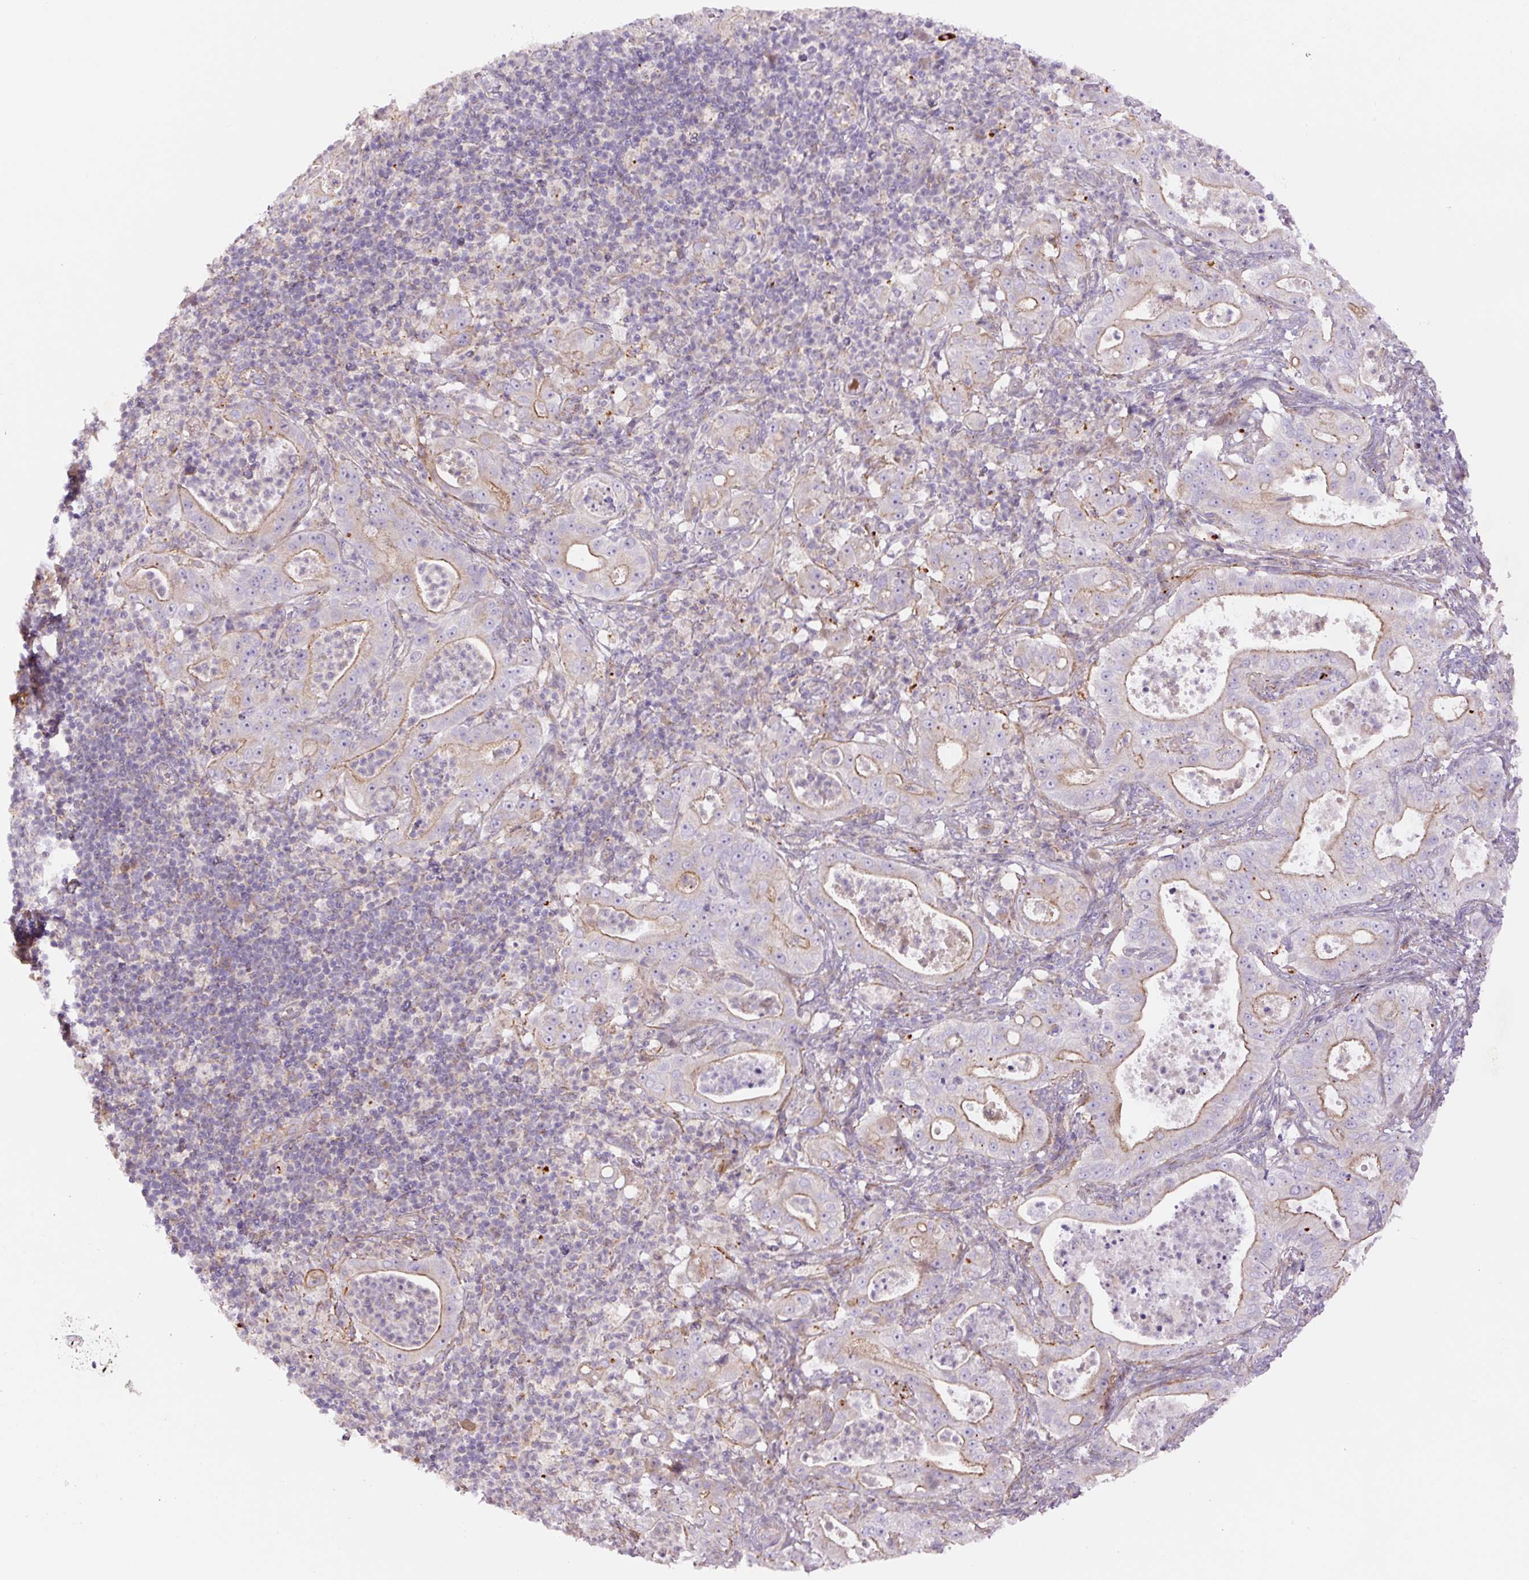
{"staining": {"intensity": "moderate", "quantity": "25%-75%", "location": "cytoplasmic/membranous"}, "tissue": "pancreatic cancer", "cell_type": "Tumor cells", "image_type": "cancer", "snomed": [{"axis": "morphology", "description": "Adenocarcinoma, NOS"}, {"axis": "topography", "description": "Pancreas"}], "caption": "Immunohistochemical staining of pancreatic cancer shows medium levels of moderate cytoplasmic/membranous staining in about 25%-75% of tumor cells. Using DAB (brown) and hematoxylin (blue) stains, captured at high magnification using brightfield microscopy.", "gene": "CCNI2", "patient": {"sex": "male", "age": 71}}